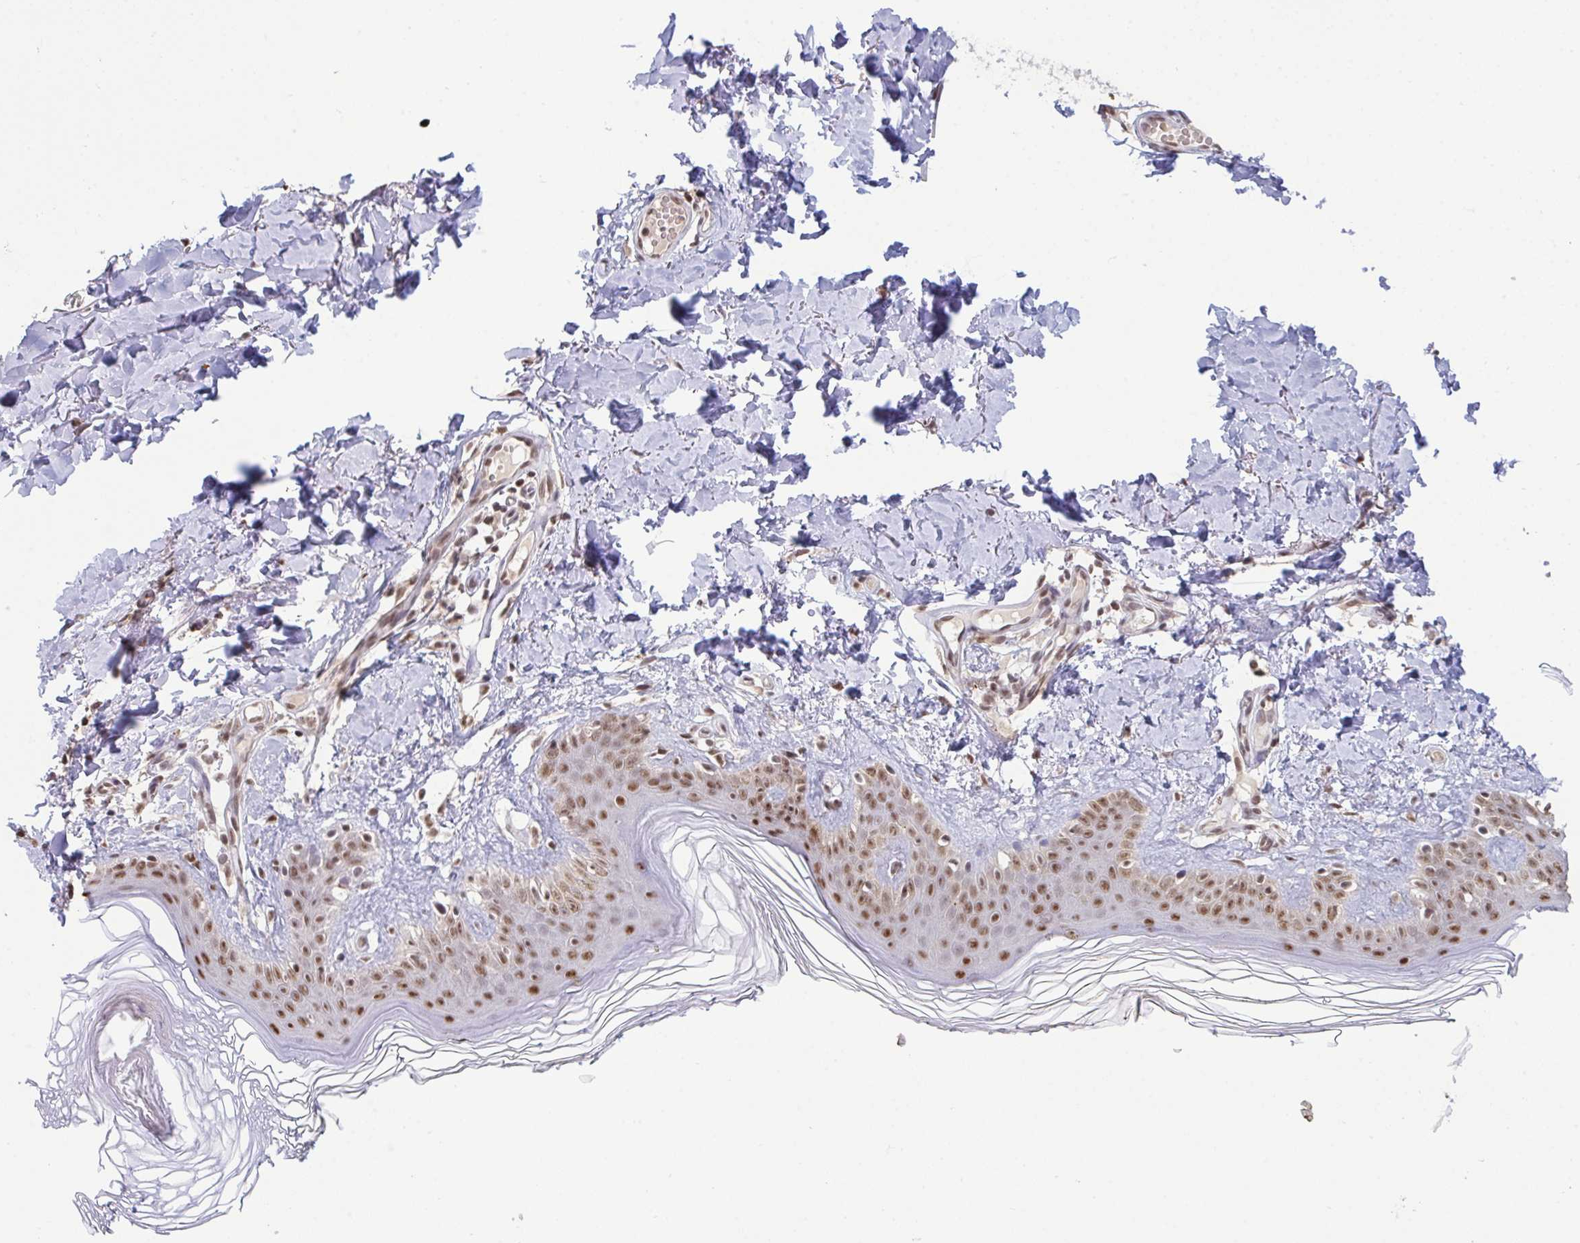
{"staining": {"intensity": "moderate", "quantity": ">75%", "location": "nuclear"}, "tissue": "skin", "cell_type": "Fibroblasts", "image_type": "normal", "snomed": [{"axis": "morphology", "description": "Normal tissue, NOS"}, {"axis": "topography", "description": "Skin"}, {"axis": "topography", "description": "Peripheral nerve tissue"}], "caption": "Immunohistochemistry image of normal skin stained for a protein (brown), which exhibits medium levels of moderate nuclear staining in approximately >75% of fibroblasts.", "gene": "PUF60", "patient": {"sex": "female", "age": 45}}